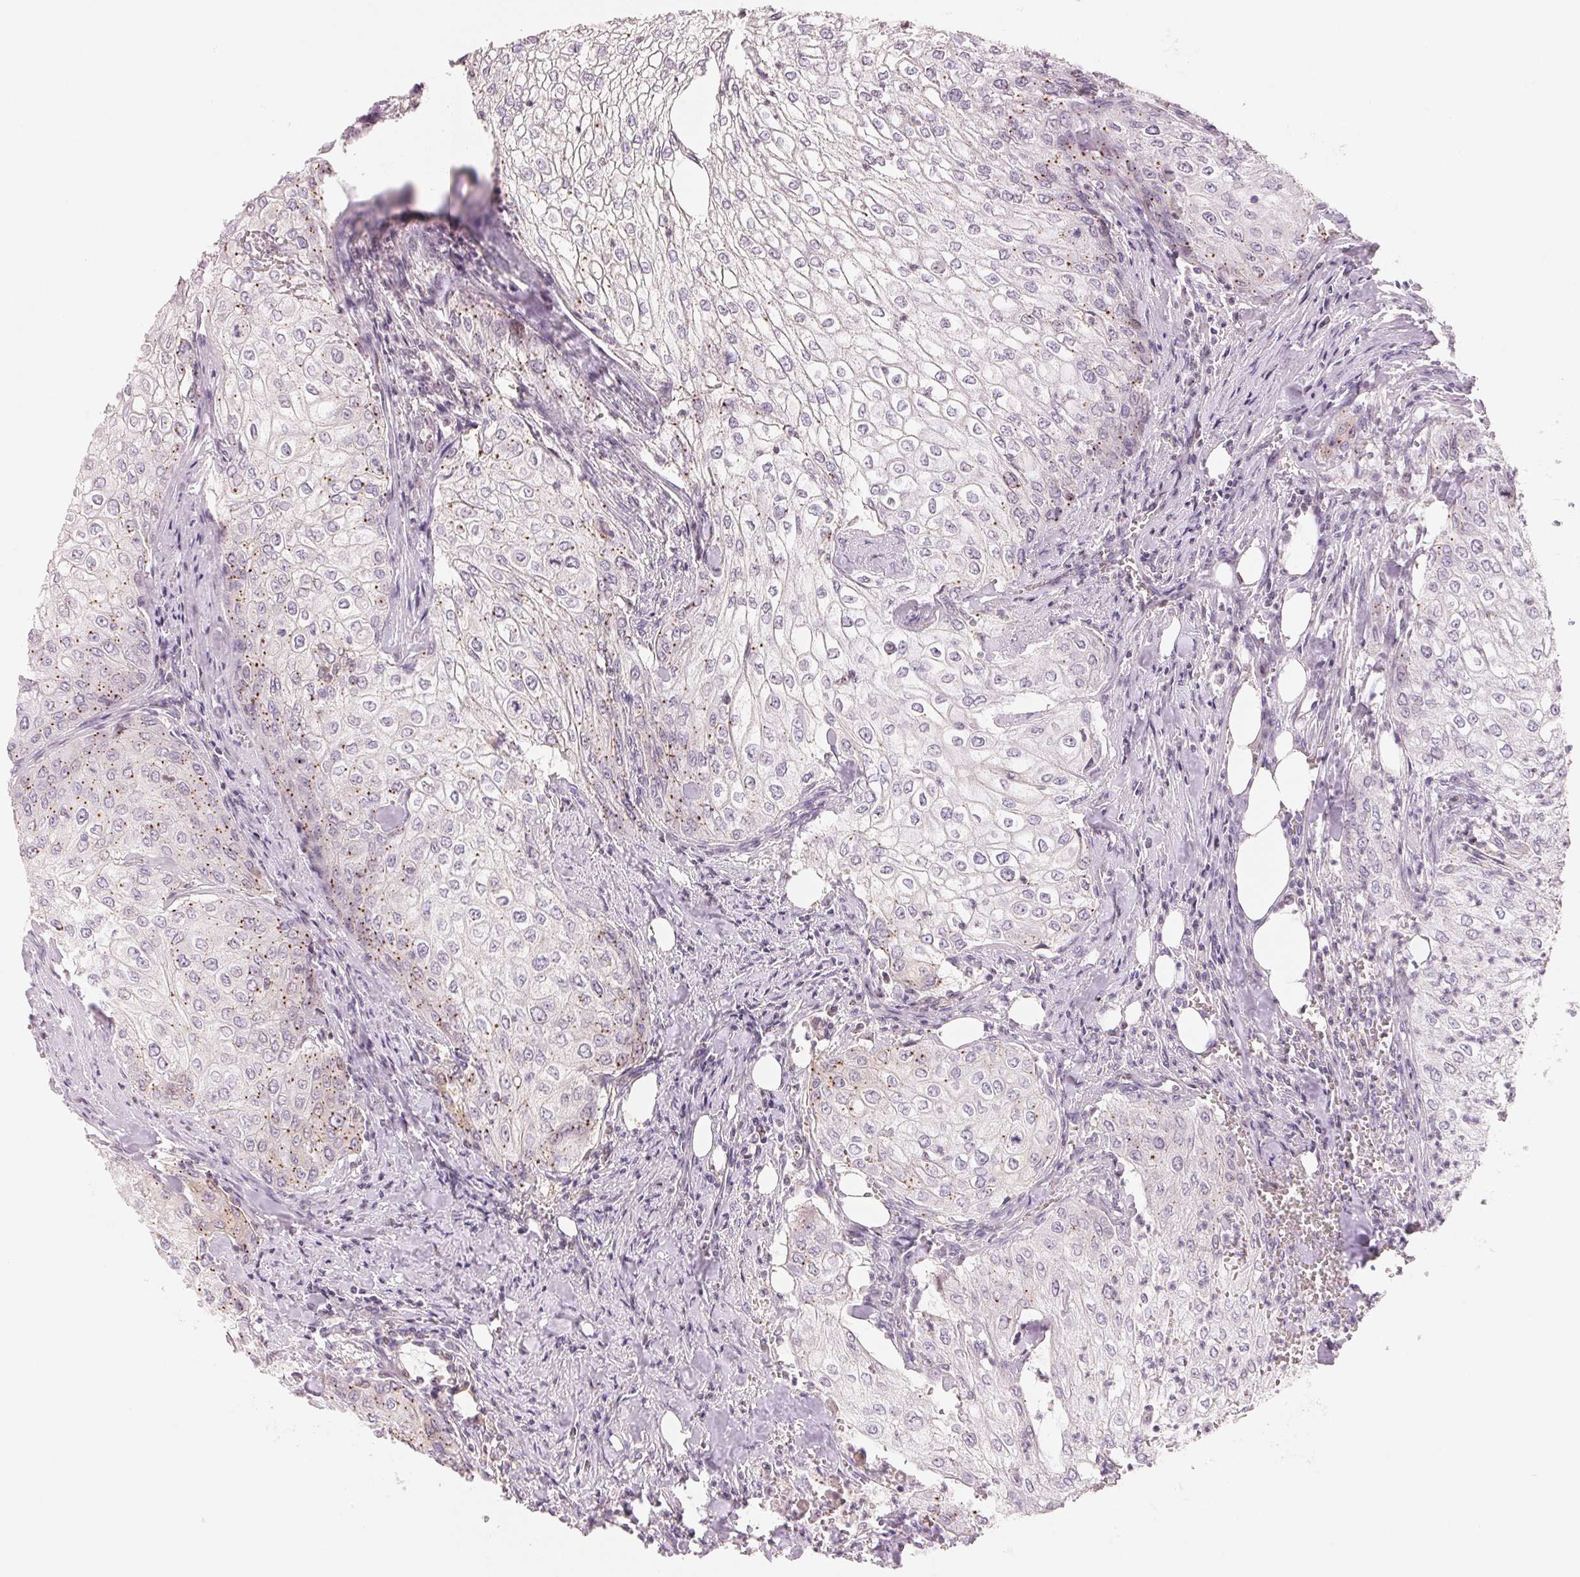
{"staining": {"intensity": "moderate", "quantity": "<25%", "location": "cytoplasmic/membranous"}, "tissue": "urothelial cancer", "cell_type": "Tumor cells", "image_type": "cancer", "snomed": [{"axis": "morphology", "description": "Urothelial carcinoma, High grade"}, {"axis": "topography", "description": "Urinary bladder"}], "caption": "Approximately <25% of tumor cells in human high-grade urothelial carcinoma reveal moderate cytoplasmic/membranous protein expression as visualized by brown immunohistochemical staining.", "gene": "SLC17A4", "patient": {"sex": "male", "age": 62}}